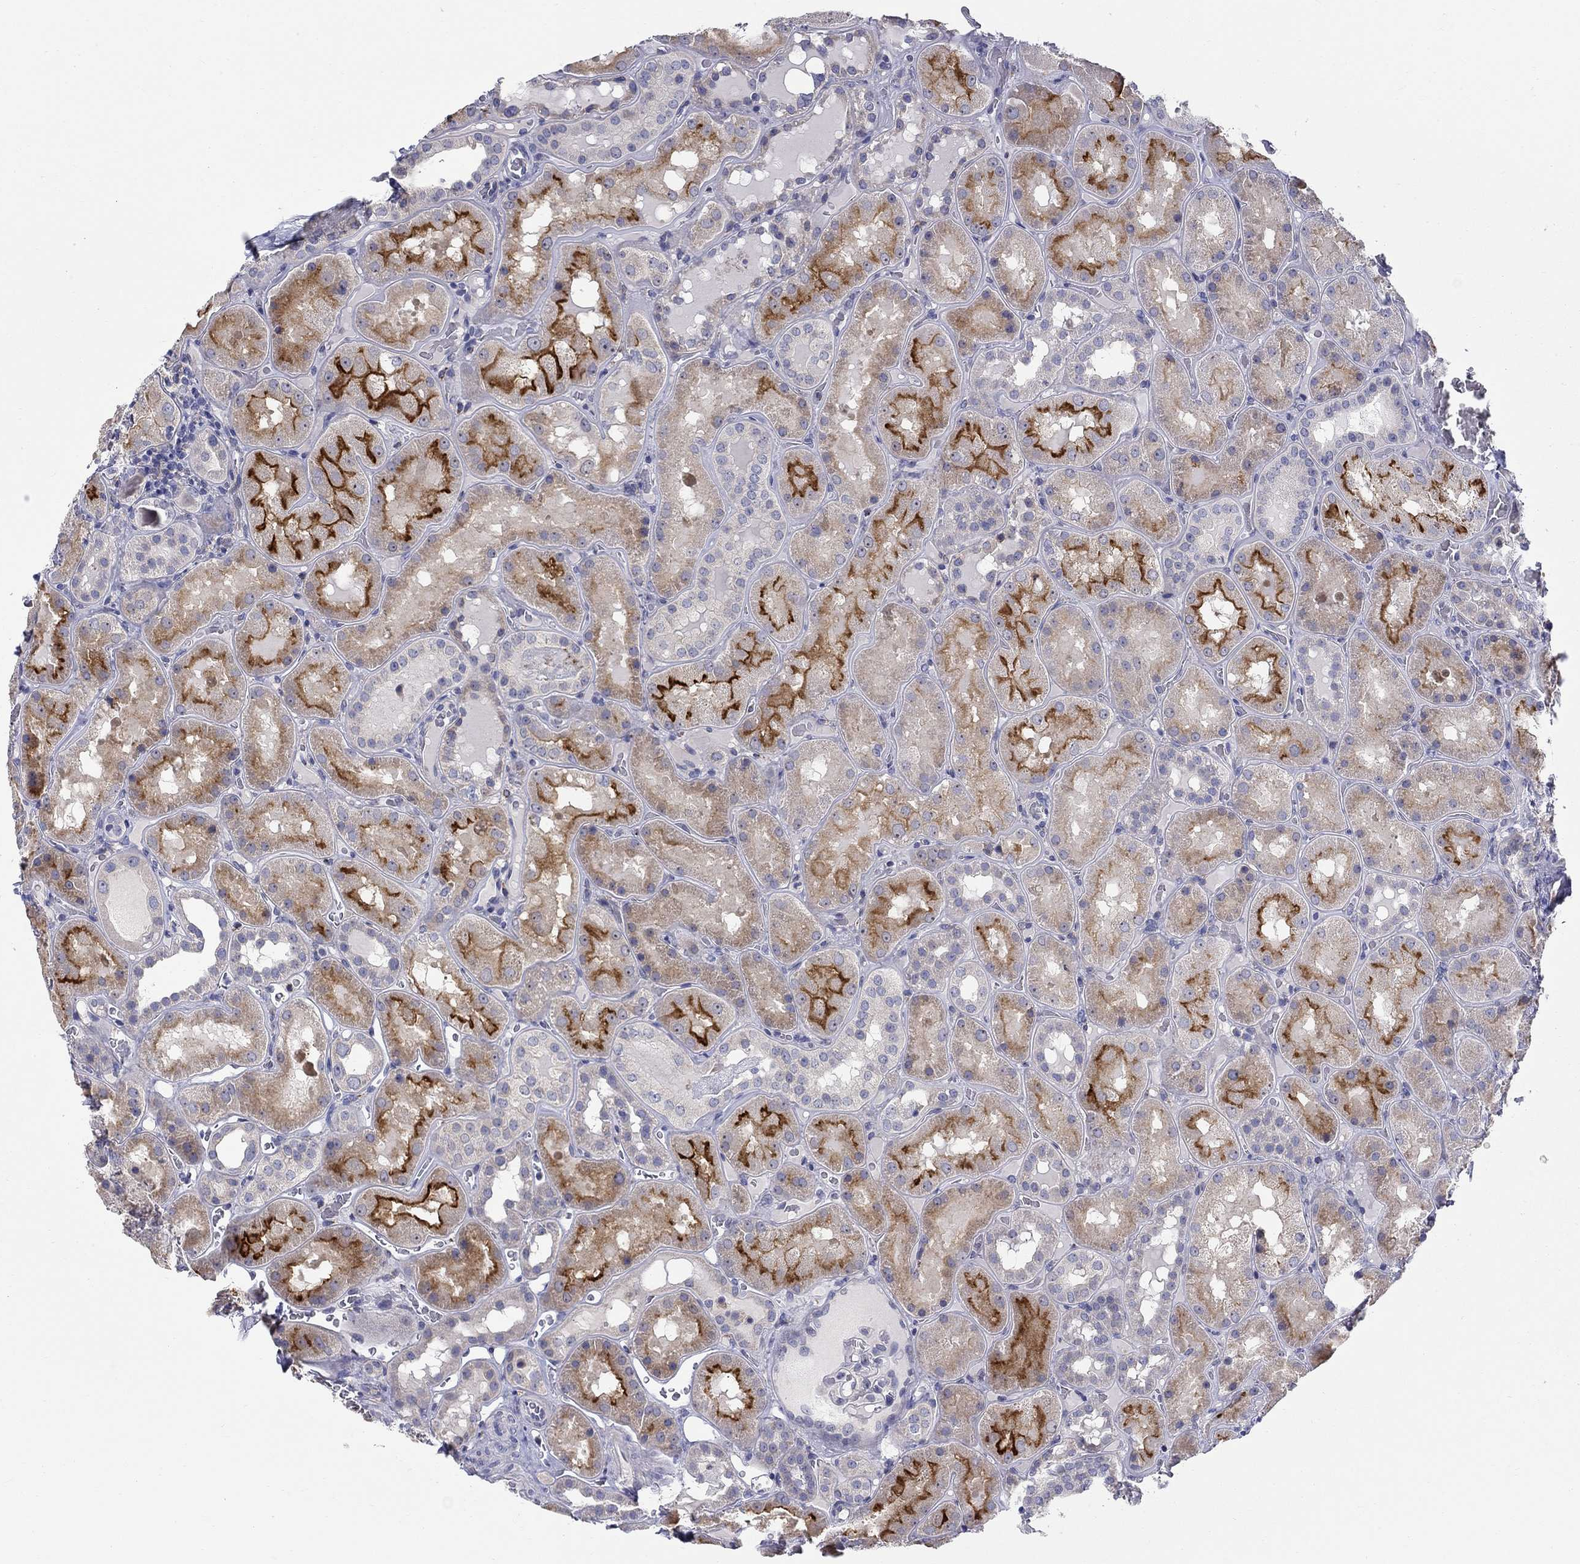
{"staining": {"intensity": "negative", "quantity": "none", "location": "none"}, "tissue": "kidney", "cell_type": "Cells in glomeruli", "image_type": "normal", "snomed": [{"axis": "morphology", "description": "Normal tissue, NOS"}, {"axis": "topography", "description": "Kidney"}], "caption": "Immunohistochemistry of benign human kidney displays no expression in cells in glomeruli. (Stains: DAB (3,3'-diaminobenzidine) immunohistochemistry (IHC) with hematoxylin counter stain, Microscopy: brightfield microscopy at high magnification).", "gene": "QRFPR", "patient": {"sex": "male", "age": 73}}